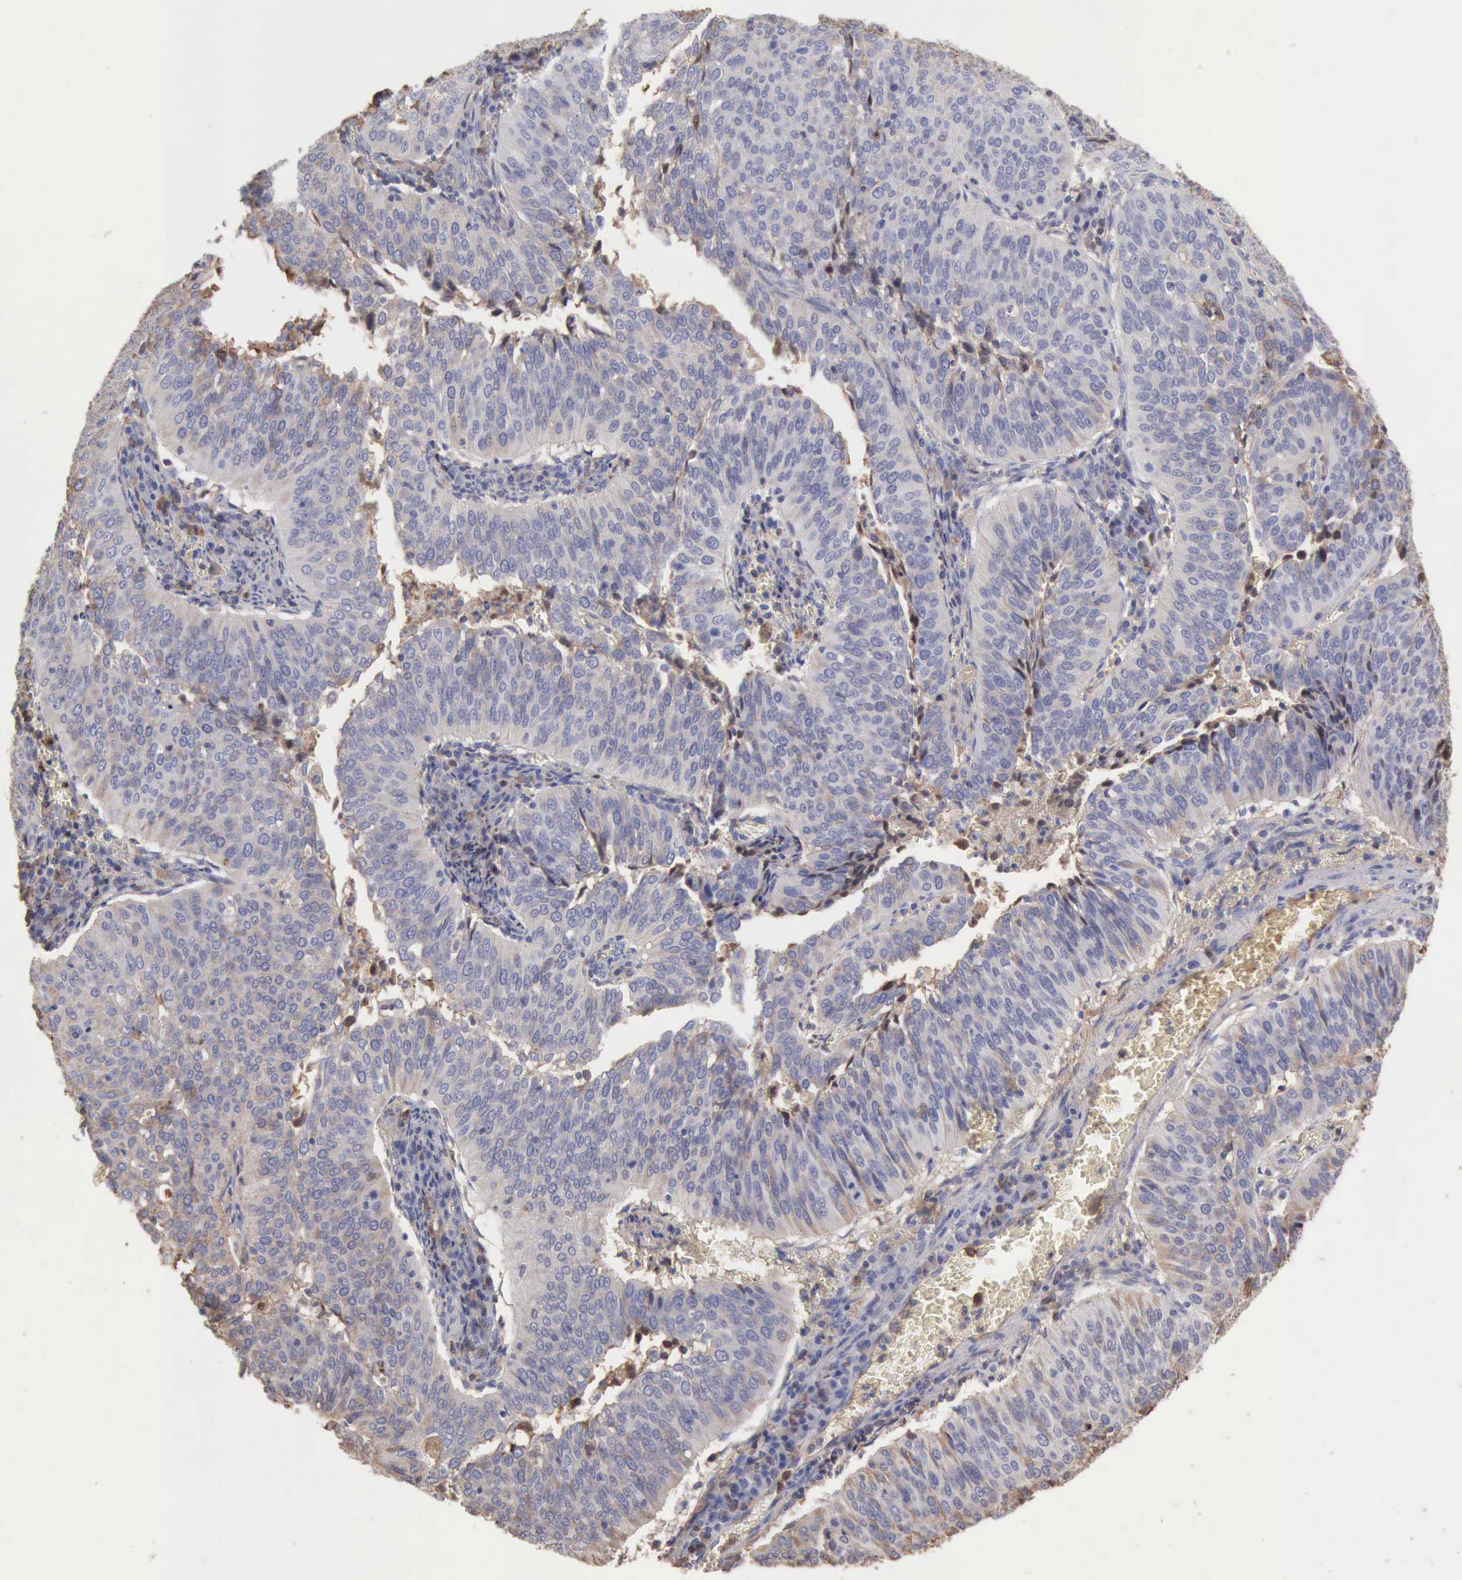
{"staining": {"intensity": "weak", "quantity": "<25%", "location": "cytoplasmic/membranous"}, "tissue": "cervical cancer", "cell_type": "Tumor cells", "image_type": "cancer", "snomed": [{"axis": "morphology", "description": "Squamous cell carcinoma, NOS"}, {"axis": "topography", "description": "Cervix"}], "caption": "Image shows no significant protein staining in tumor cells of cervical cancer.", "gene": "SERPINA1", "patient": {"sex": "female", "age": 39}}